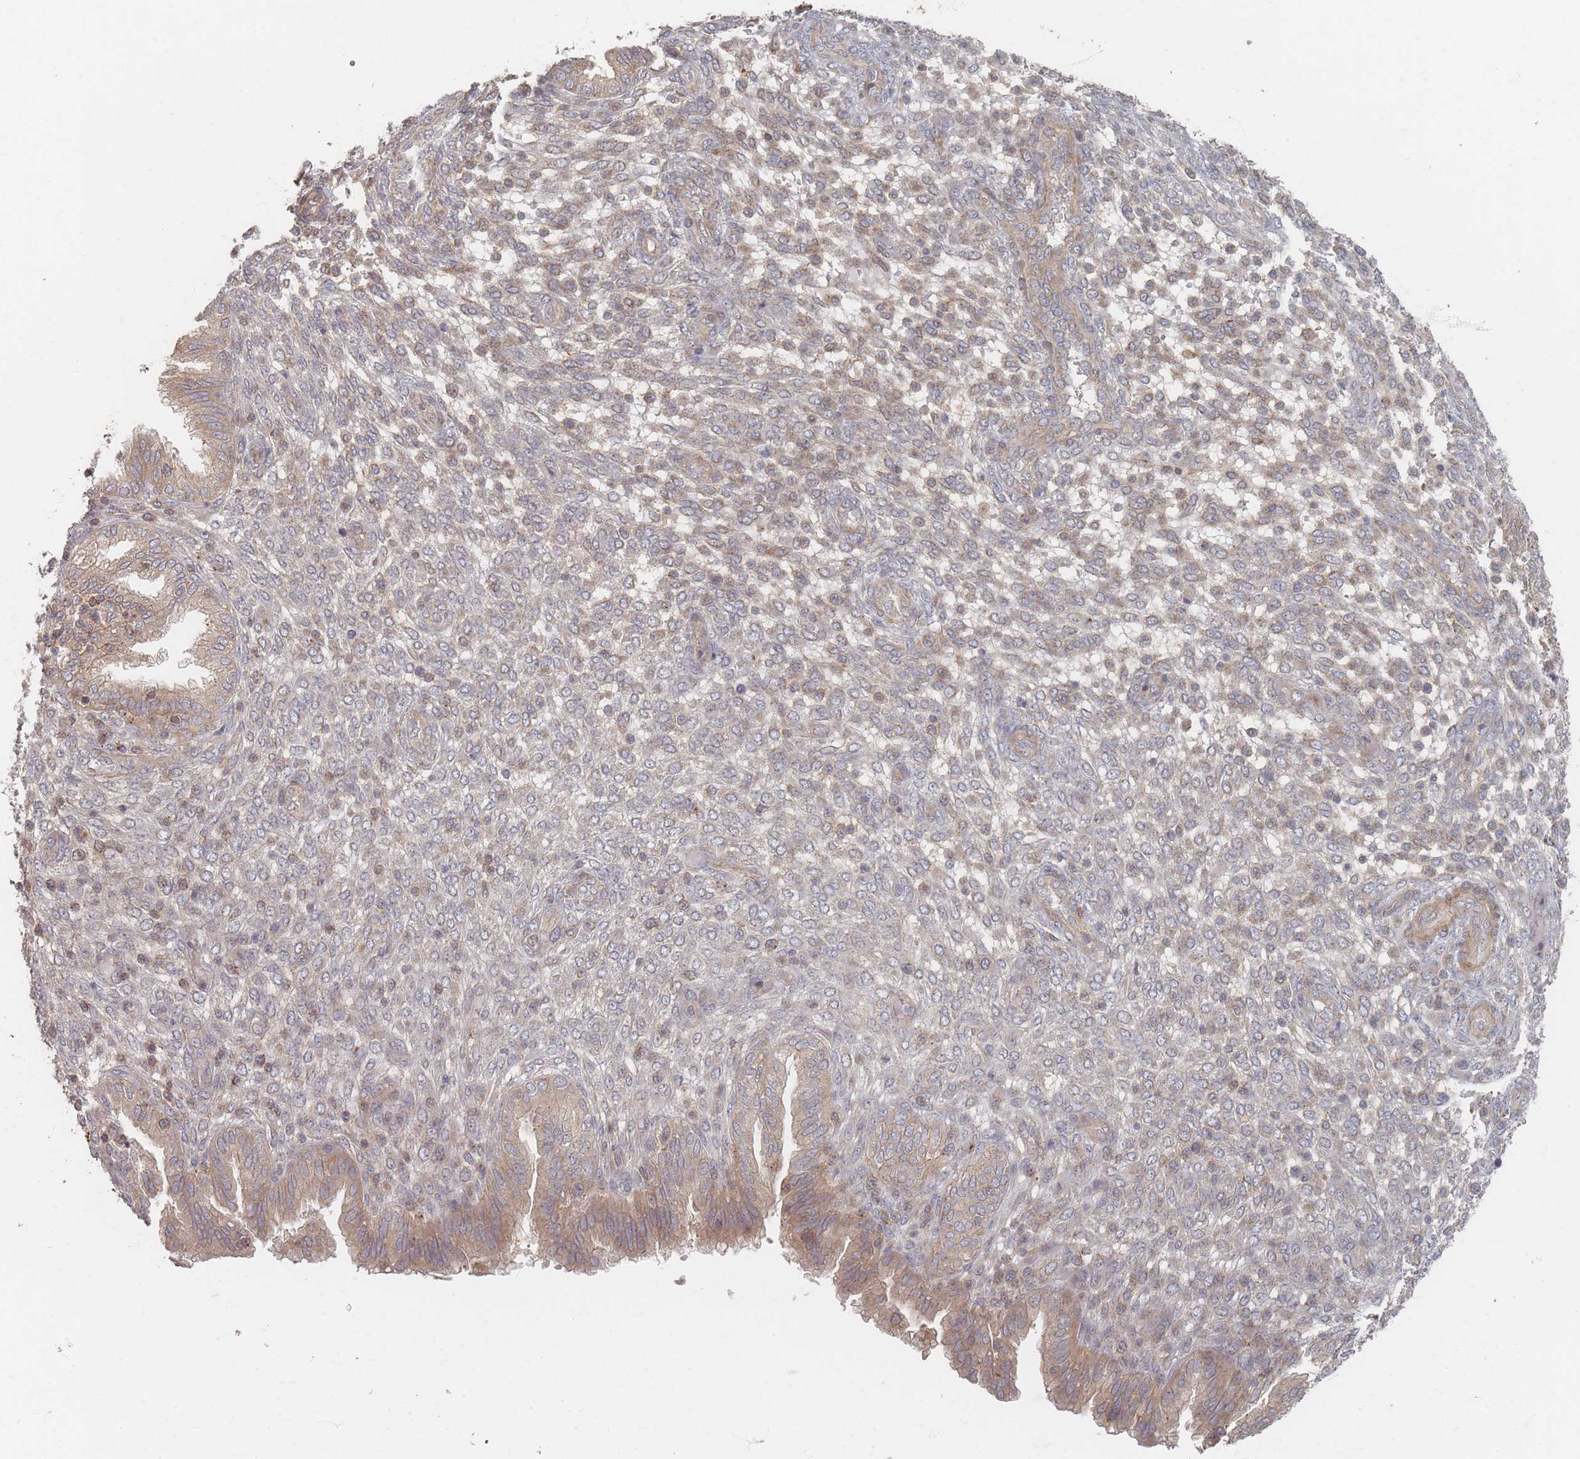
{"staining": {"intensity": "weak", "quantity": "25%-75%", "location": "cytoplasmic/membranous"}, "tissue": "endometrium", "cell_type": "Cells in endometrial stroma", "image_type": "normal", "snomed": [{"axis": "morphology", "description": "Normal tissue, NOS"}, {"axis": "topography", "description": "Endometrium"}], "caption": "DAB (3,3'-diaminobenzidine) immunohistochemical staining of unremarkable human endometrium reveals weak cytoplasmic/membranous protein positivity in approximately 25%-75% of cells in endometrial stroma.", "gene": "GLE1", "patient": {"sex": "female", "age": 33}}